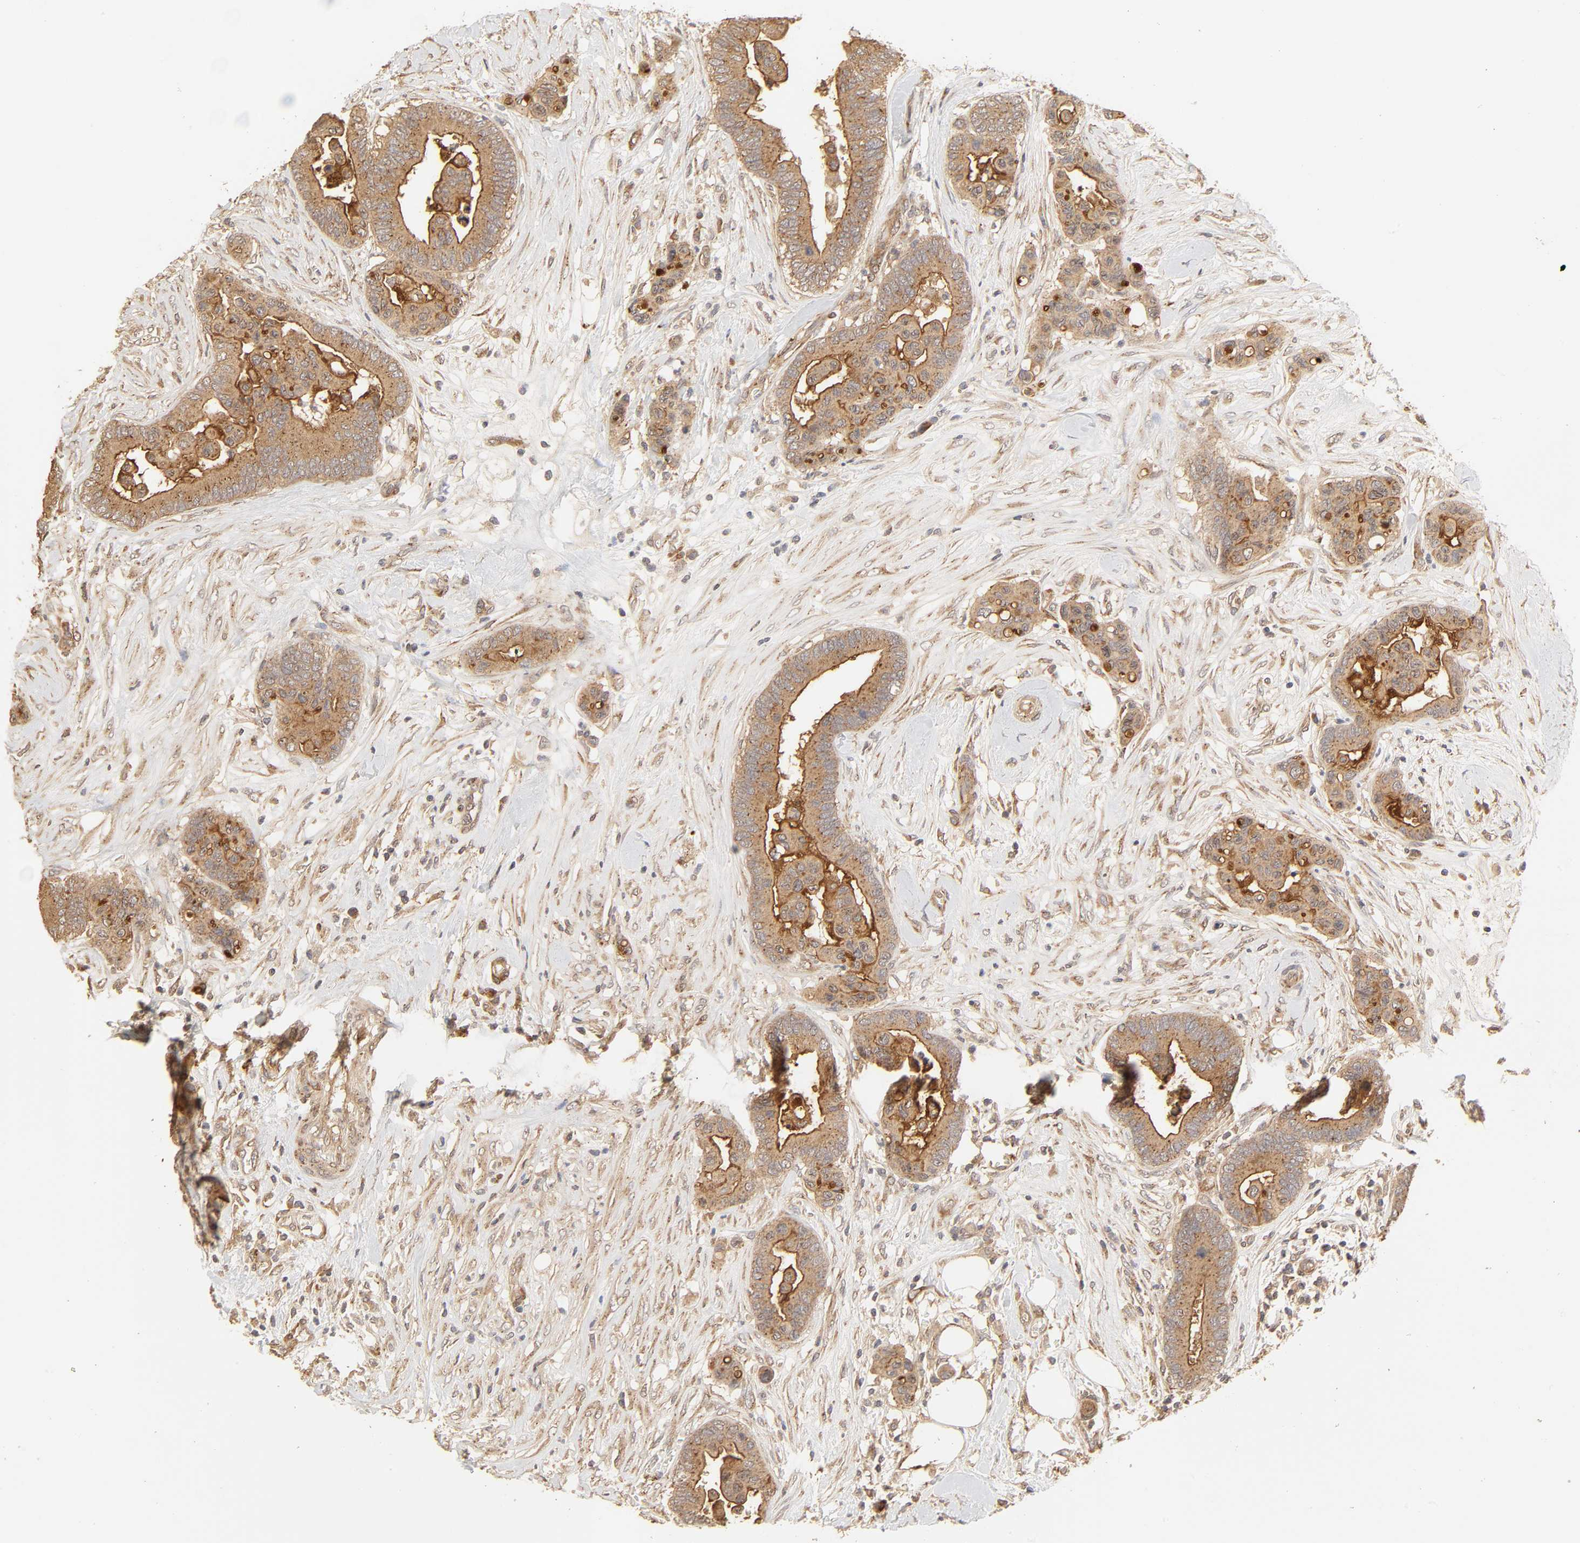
{"staining": {"intensity": "strong", "quantity": ">75%", "location": "cytoplasmic/membranous"}, "tissue": "colorectal cancer", "cell_type": "Tumor cells", "image_type": "cancer", "snomed": [{"axis": "morphology", "description": "Adenocarcinoma, NOS"}, {"axis": "topography", "description": "Colon"}], "caption": "Immunohistochemical staining of human colorectal cancer exhibits strong cytoplasmic/membranous protein positivity in about >75% of tumor cells.", "gene": "EPS8", "patient": {"sex": "male", "age": 82}}